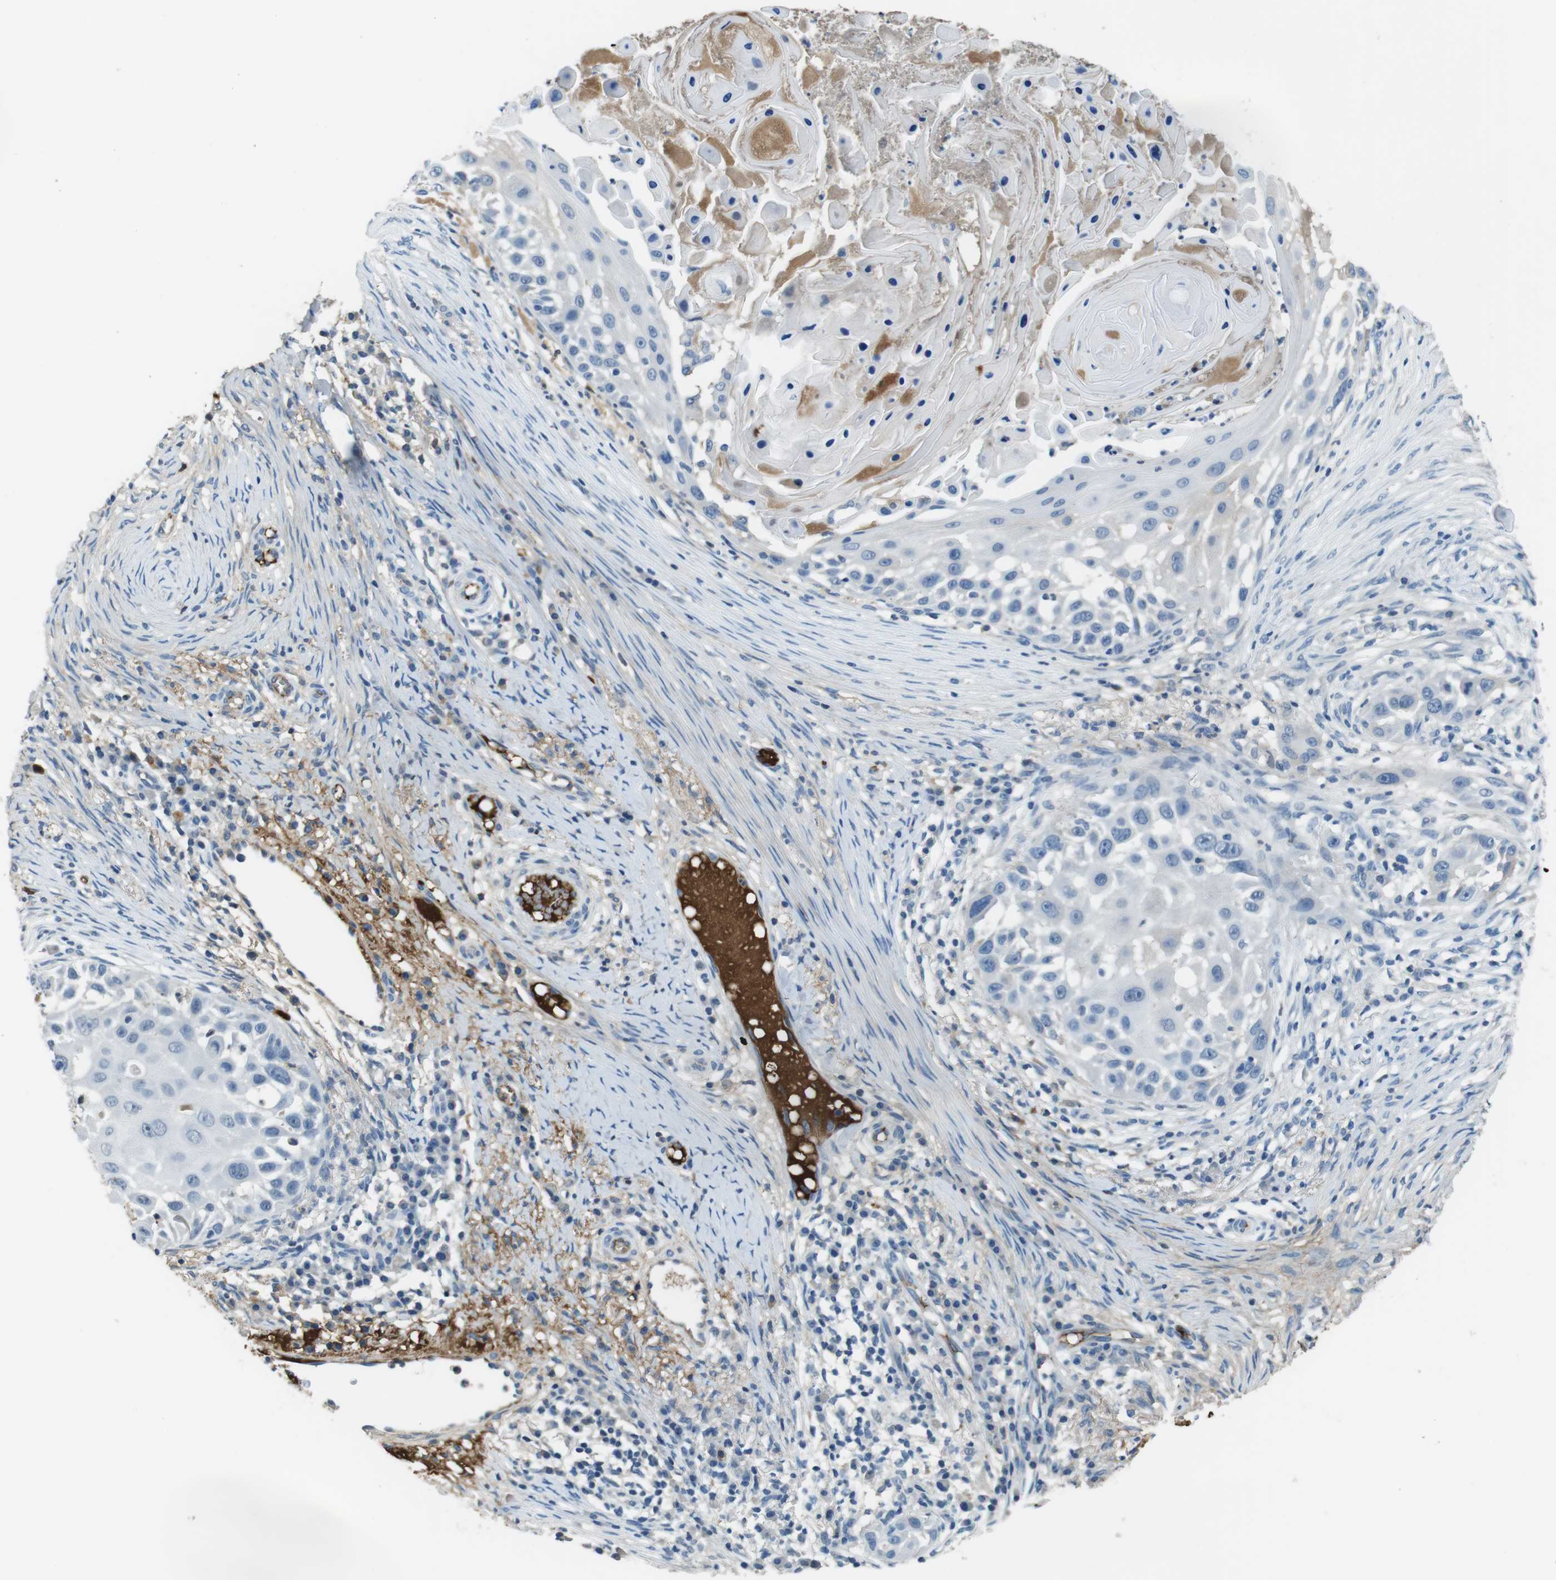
{"staining": {"intensity": "negative", "quantity": "none", "location": "none"}, "tissue": "skin cancer", "cell_type": "Tumor cells", "image_type": "cancer", "snomed": [{"axis": "morphology", "description": "Squamous cell carcinoma, NOS"}, {"axis": "topography", "description": "Skin"}], "caption": "Tumor cells show no significant protein positivity in squamous cell carcinoma (skin).", "gene": "TMPRSS15", "patient": {"sex": "female", "age": 44}}